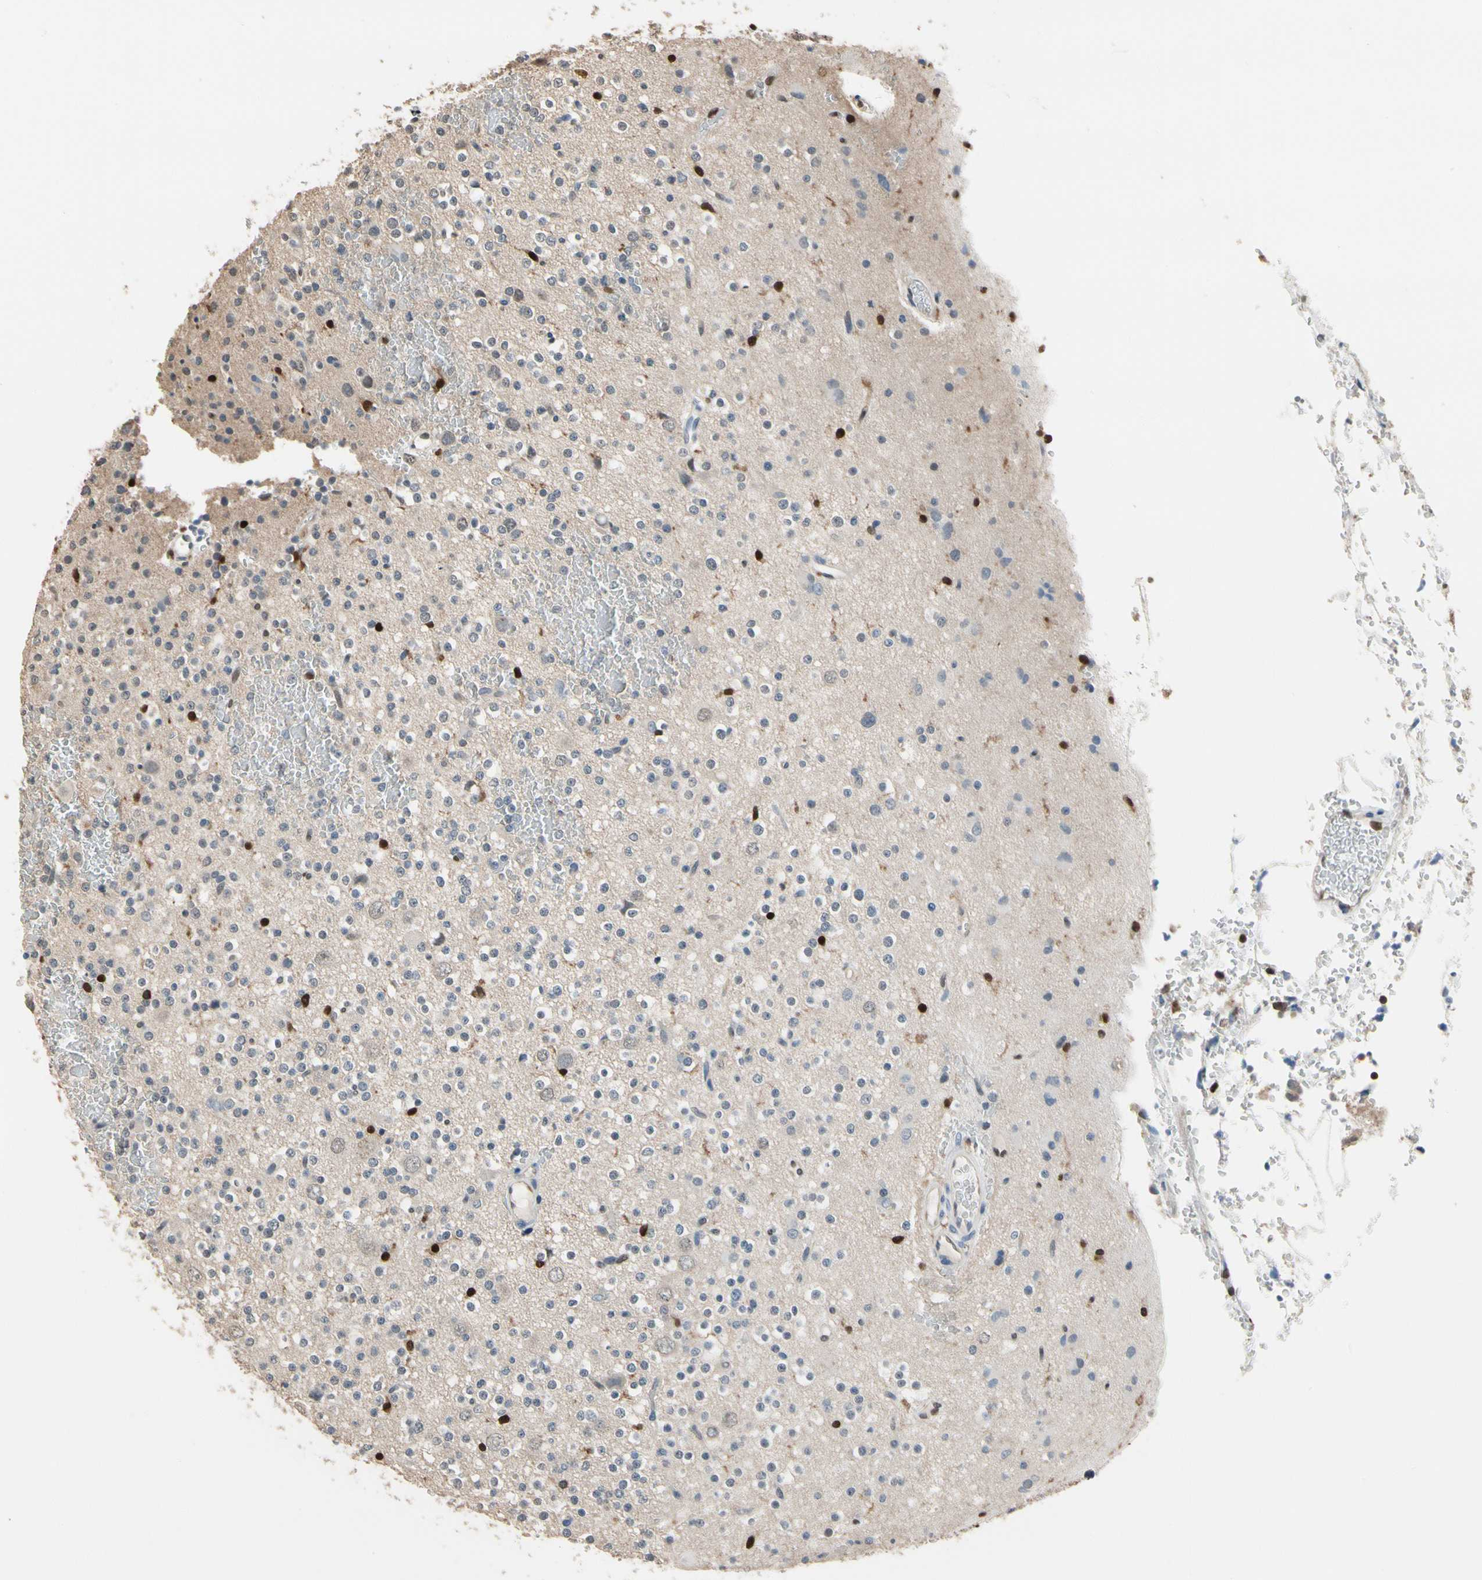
{"staining": {"intensity": "strong", "quantity": "<25%", "location": "nuclear"}, "tissue": "glioma", "cell_type": "Tumor cells", "image_type": "cancer", "snomed": [{"axis": "morphology", "description": "Glioma, malignant, High grade"}, {"axis": "topography", "description": "Brain"}], "caption": "Glioma tissue shows strong nuclear staining in about <25% of tumor cells, visualized by immunohistochemistry.", "gene": "NFATC2", "patient": {"sex": "male", "age": 47}}